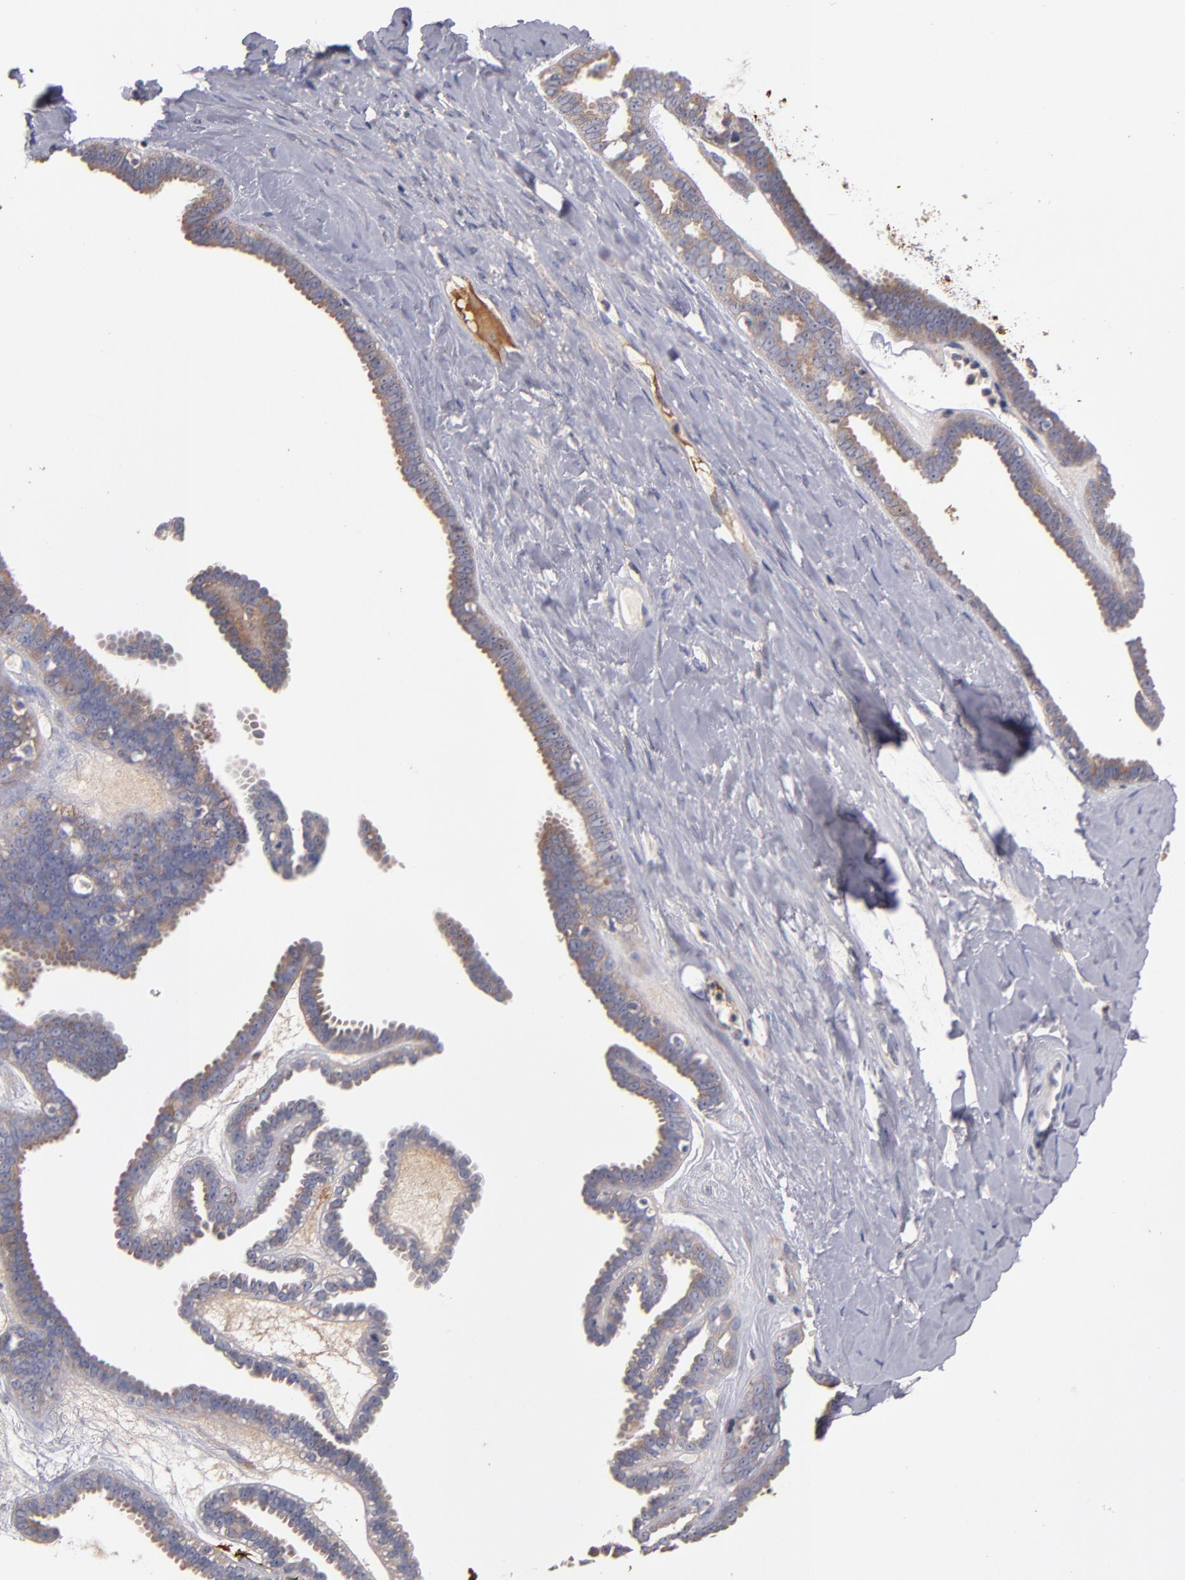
{"staining": {"intensity": "weak", "quantity": "25%-75%", "location": "cytoplasmic/membranous"}, "tissue": "ovarian cancer", "cell_type": "Tumor cells", "image_type": "cancer", "snomed": [{"axis": "morphology", "description": "Cystadenocarcinoma, serous, NOS"}, {"axis": "topography", "description": "Ovary"}], "caption": "Immunohistochemistry (IHC) photomicrograph of human ovarian cancer stained for a protein (brown), which shows low levels of weak cytoplasmic/membranous positivity in approximately 25%-75% of tumor cells.", "gene": "DACT1", "patient": {"sex": "female", "age": 71}}